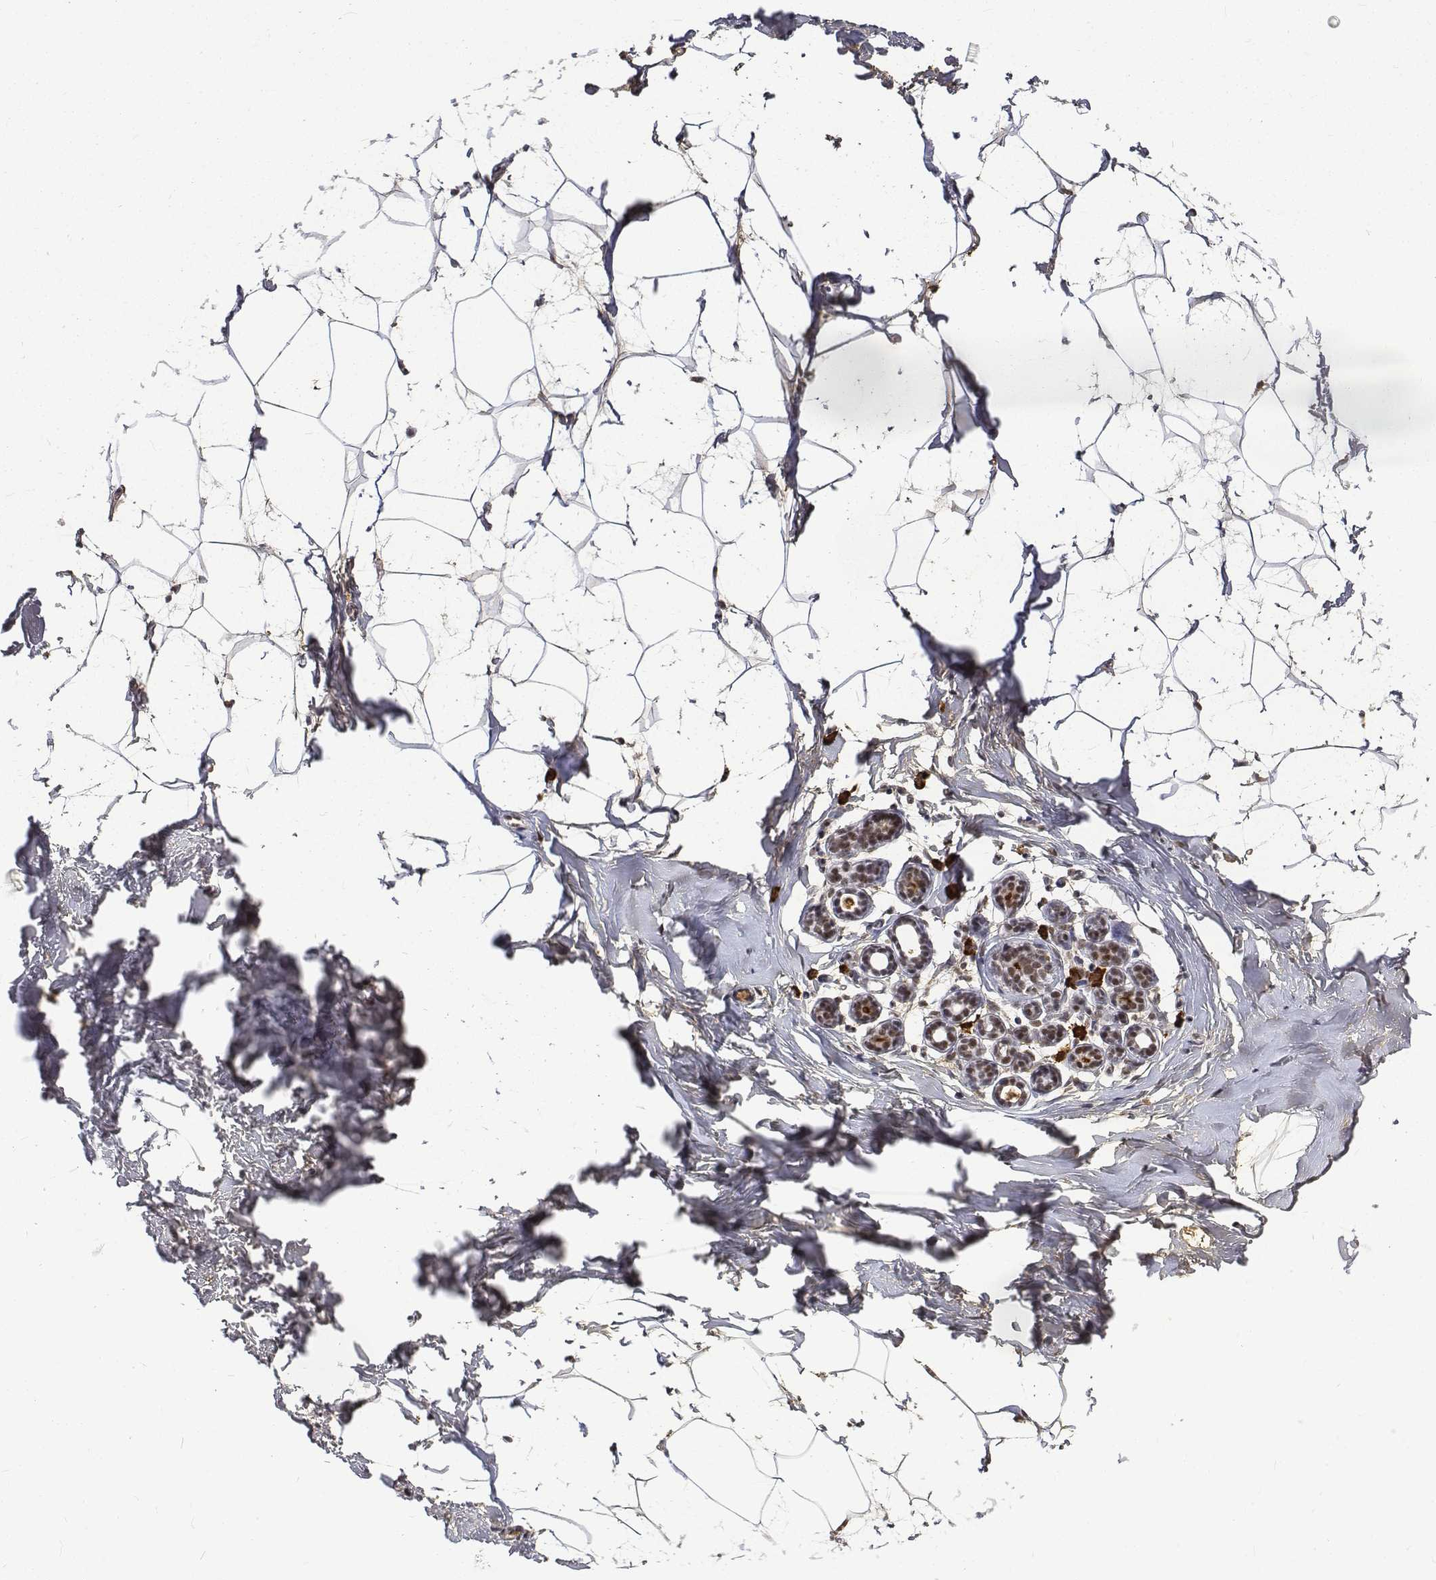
{"staining": {"intensity": "moderate", "quantity": ">75%", "location": "nuclear"}, "tissue": "breast", "cell_type": "Adipocytes", "image_type": "normal", "snomed": [{"axis": "morphology", "description": "Normal tissue, NOS"}, {"axis": "topography", "description": "Breast"}], "caption": "Moderate nuclear protein expression is present in approximately >75% of adipocytes in breast. (IHC, brightfield microscopy, high magnification).", "gene": "ATRX", "patient": {"sex": "female", "age": 32}}